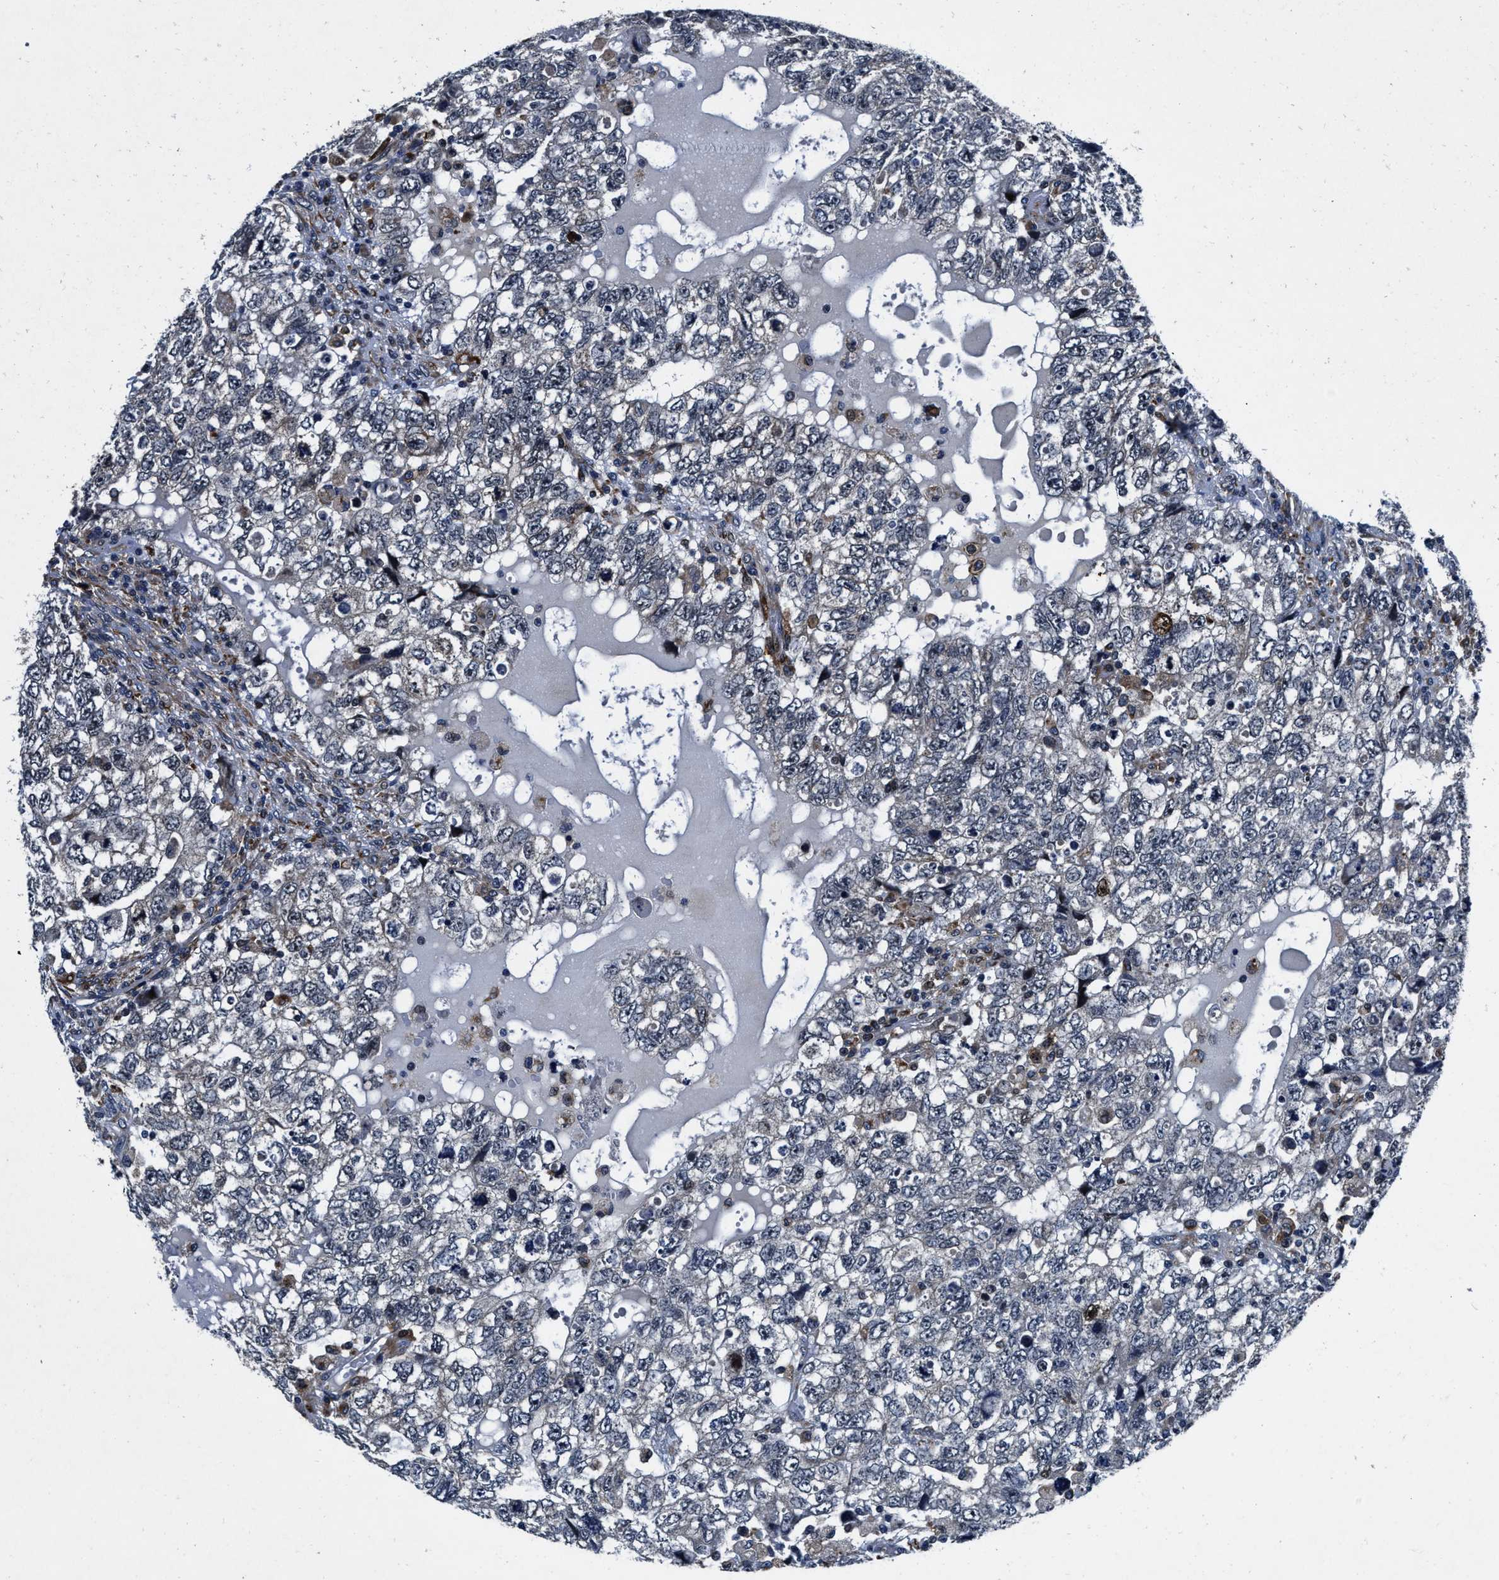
{"staining": {"intensity": "negative", "quantity": "none", "location": "none"}, "tissue": "testis cancer", "cell_type": "Tumor cells", "image_type": "cancer", "snomed": [{"axis": "morphology", "description": "Carcinoma, Embryonal, NOS"}, {"axis": "topography", "description": "Testis"}], "caption": "A high-resolution histopathology image shows immunohistochemistry staining of testis cancer (embryonal carcinoma), which reveals no significant positivity in tumor cells.", "gene": "C2orf66", "patient": {"sex": "male", "age": 36}}